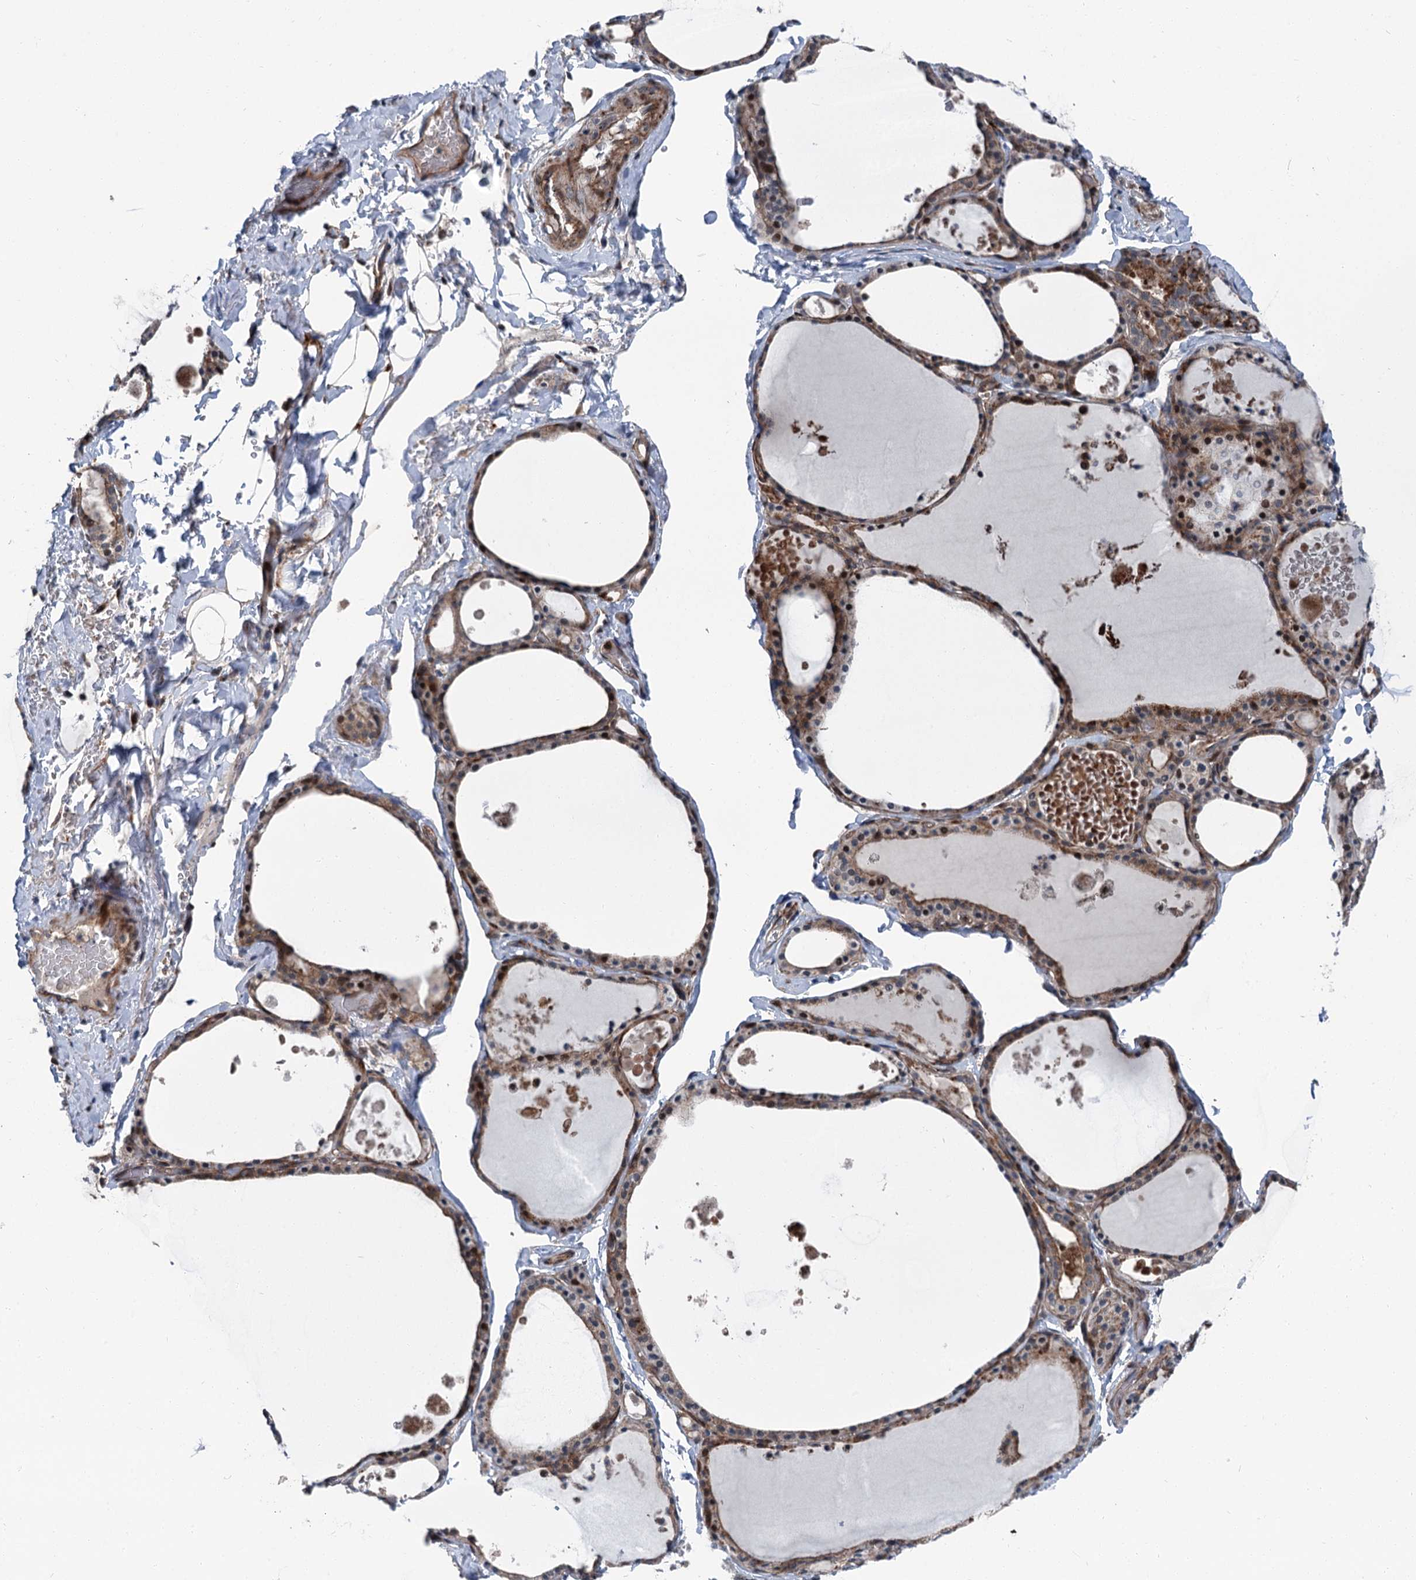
{"staining": {"intensity": "moderate", "quantity": ">75%", "location": "cytoplasmic/membranous"}, "tissue": "thyroid gland", "cell_type": "Glandular cells", "image_type": "normal", "snomed": [{"axis": "morphology", "description": "Normal tissue, NOS"}, {"axis": "topography", "description": "Thyroid gland"}], "caption": "The image demonstrates staining of benign thyroid gland, revealing moderate cytoplasmic/membranous protein positivity (brown color) within glandular cells. (DAB (3,3'-diaminobenzidine) IHC with brightfield microscopy, high magnification).", "gene": "POLR1D", "patient": {"sex": "male", "age": 56}}